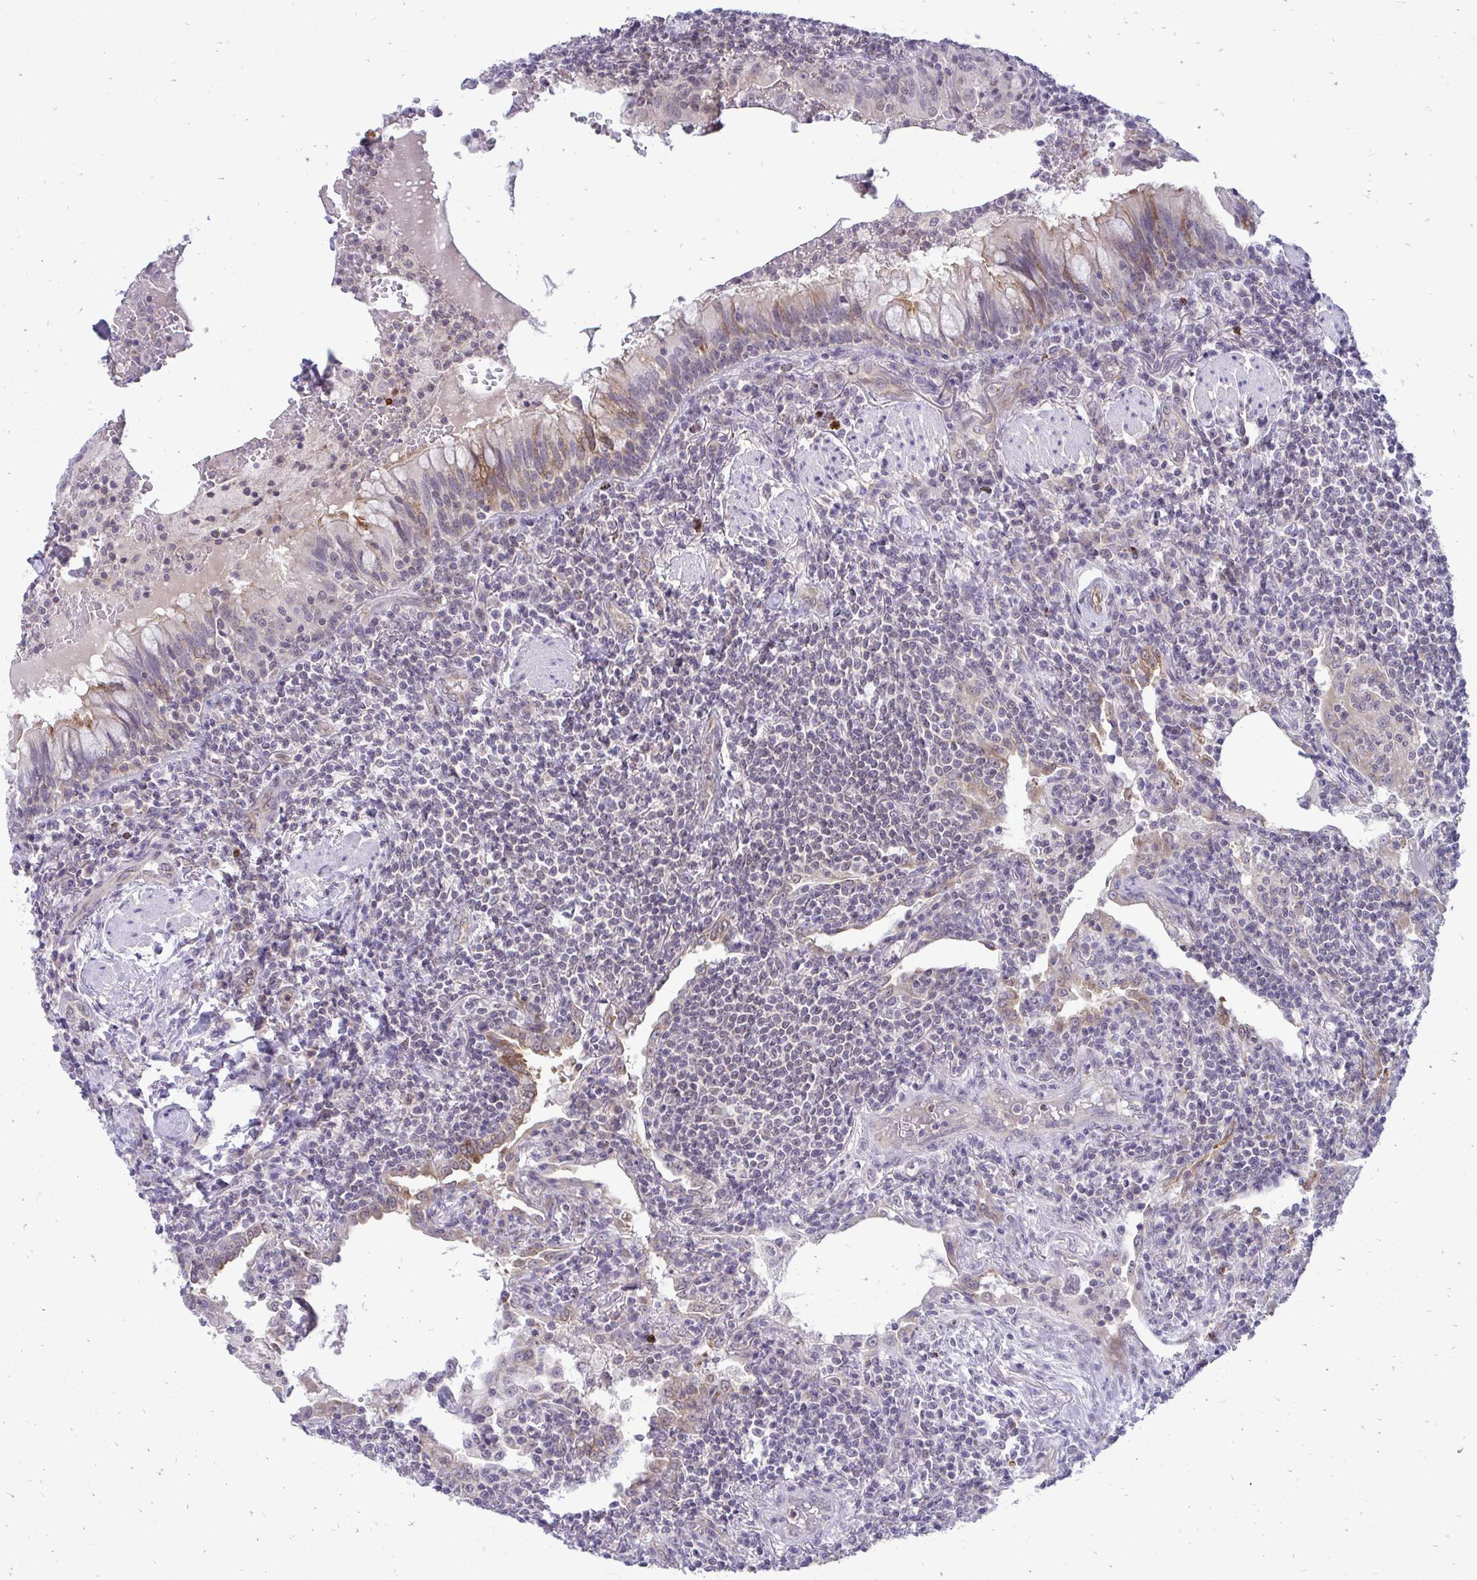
{"staining": {"intensity": "negative", "quantity": "none", "location": "none"}, "tissue": "lymphoma", "cell_type": "Tumor cells", "image_type": "cancer", "snomed": [{"axis": "morphology", "description": "Malignant lymphoma, non-Hodgkin's type, Low grade"}, {"axis": "topography", "description": "Lung"}], "caption": "This photomicrograph is of lymphoma stained with immunohistochemistry (IHC) to label a protein in brown with the nuclei are counter-stained blue. There is no expression in tumor cells.", "gene": "ACSL5", "patient": {"sex": "female", "age": 71}}